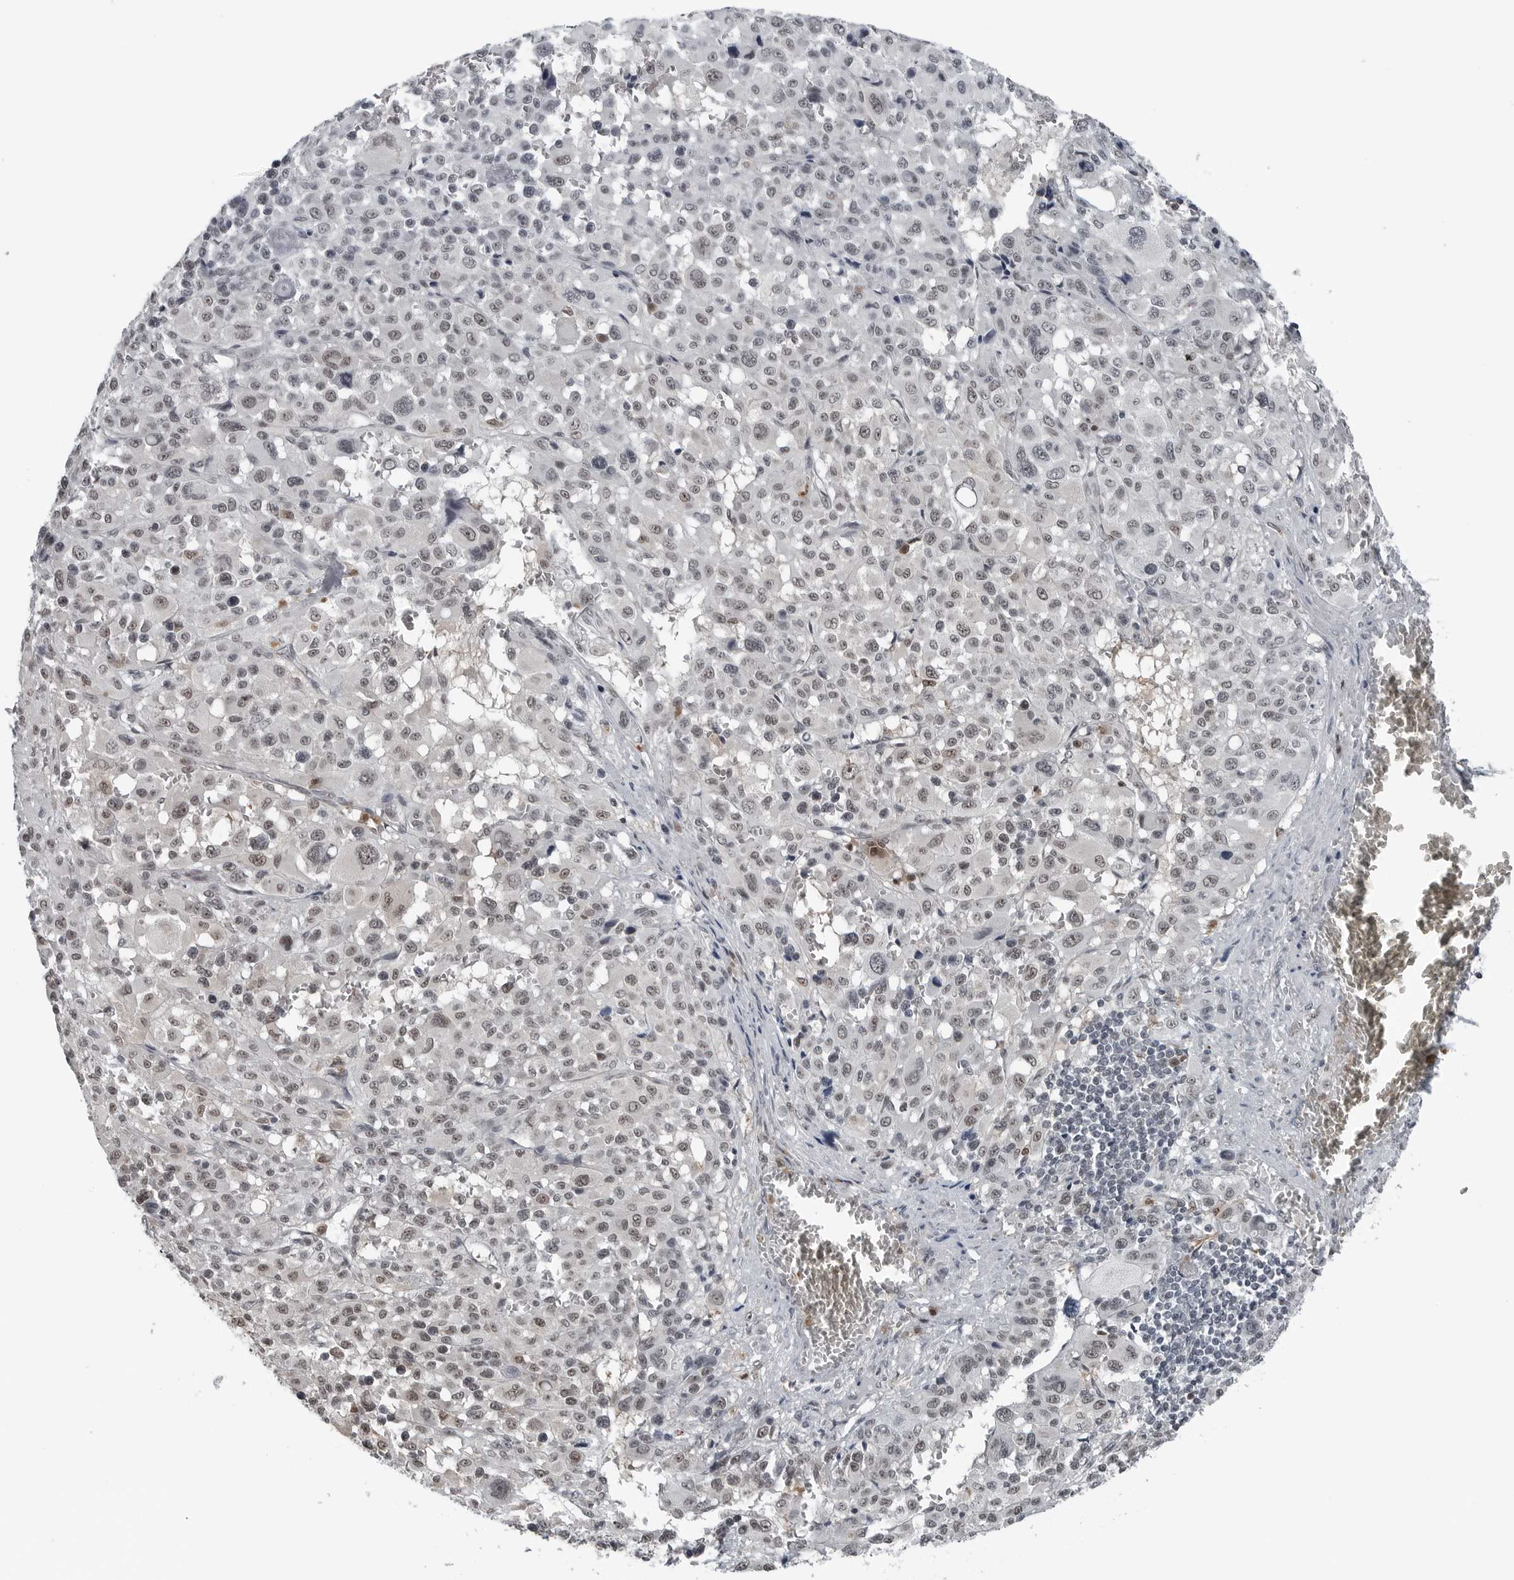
{"staining": {"intensity": "moderate", "quantity": "<25%", "location": "nuclear"}, "tissue": "melanoma", "cell_type": "Tumor cells", "image_type": "cancer", "snomed": [{"axis": "morphology", "description": "Malignant melanoma, Metastatic site"}, {"axis": "topography", "description": "Skin"}], "caption": "An image showing moderate nuclear expression in approximately <25% of tumor cells in malignant melanoma (metastatic site), as visualized by brown immunohistochemical staining.", "gene": "AKR1A1", "patient": {"sex": "female", "age": 74}}